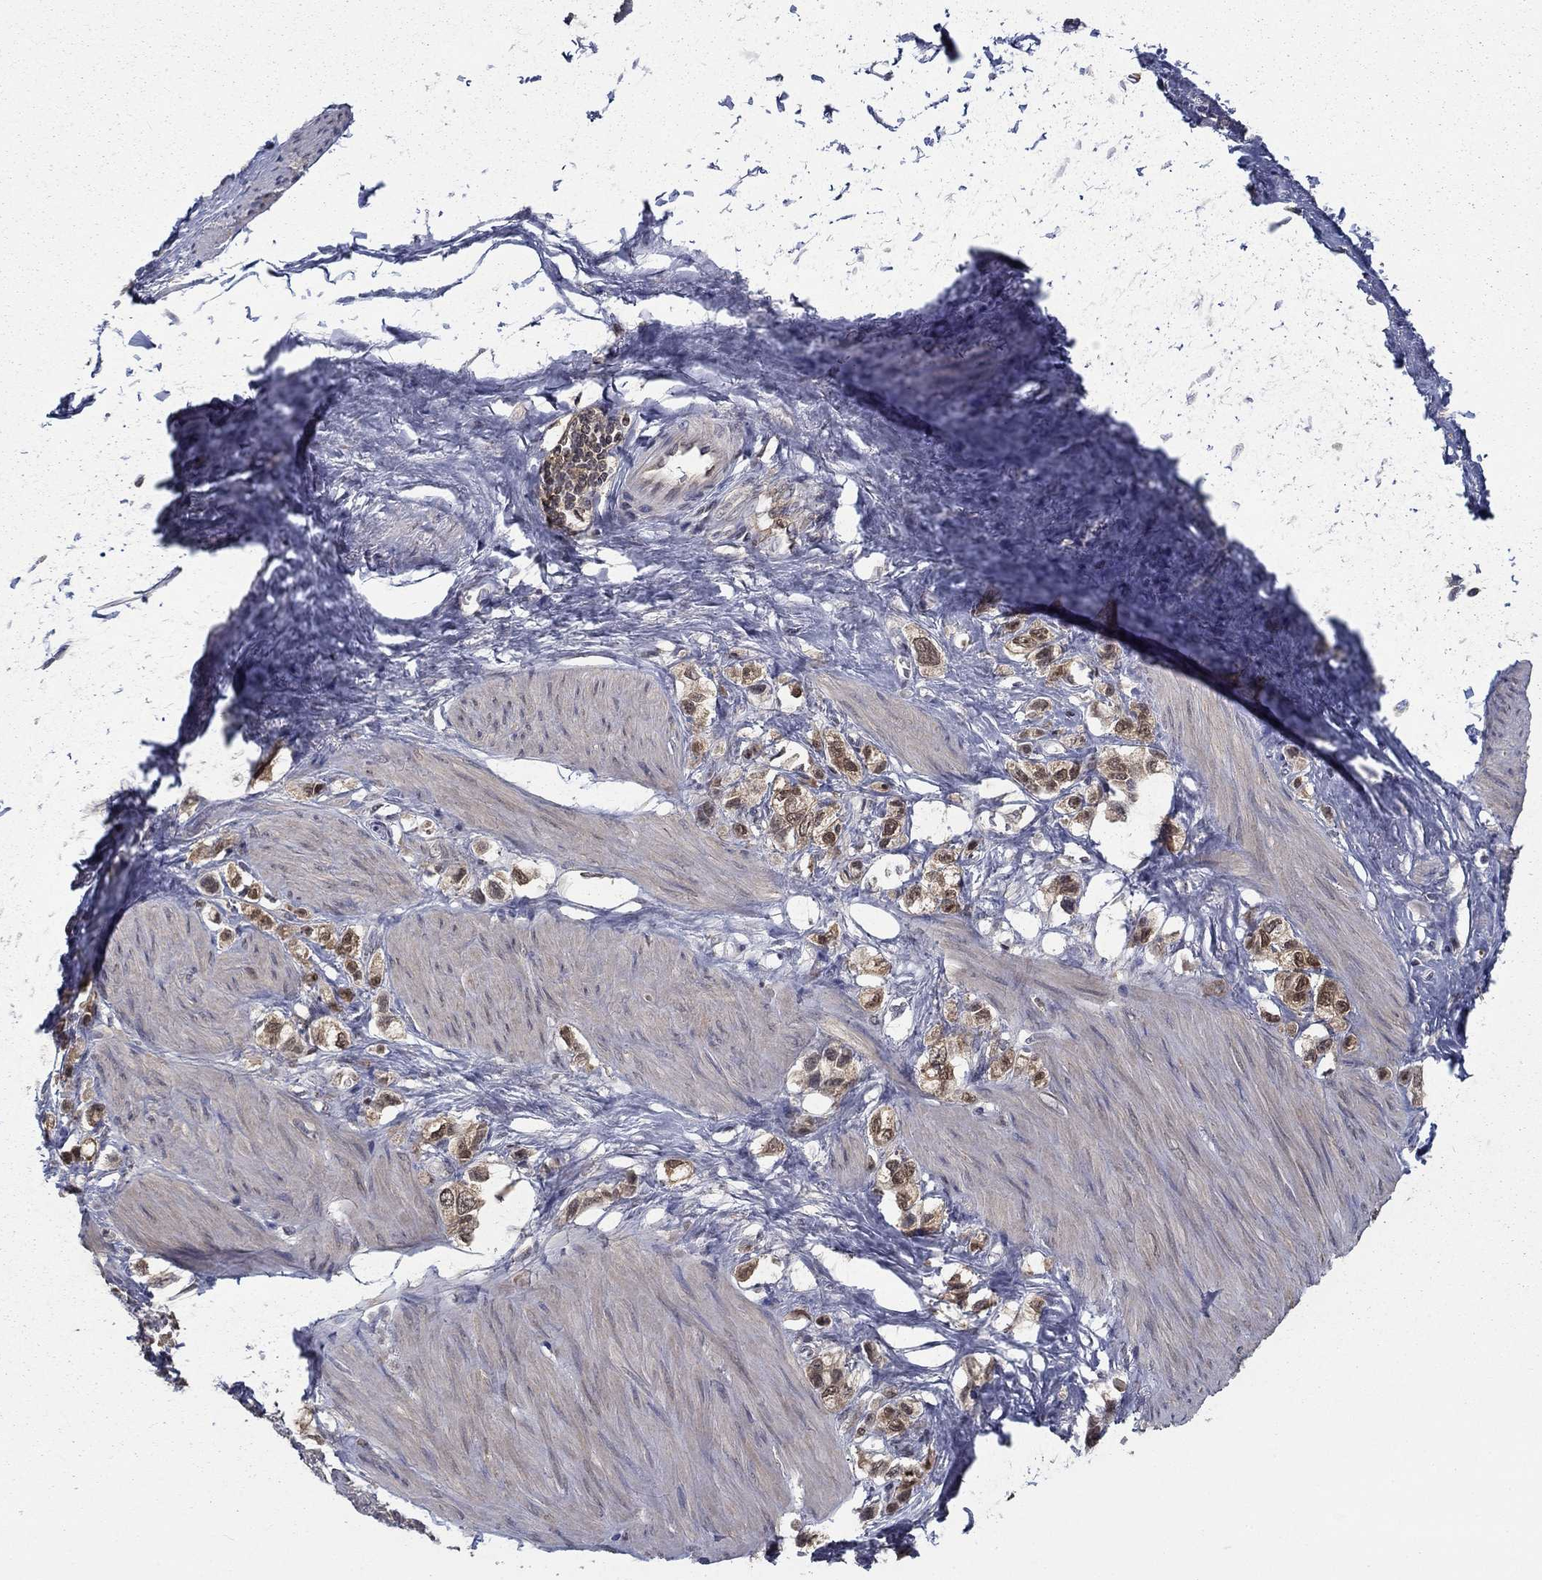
{"staining": {"intensity": "moderate", "quantity": "25%-75%", "location": "cytoplasmic/membranous,nuclear"}, "tissue": "stomach cancer", "cell_type": "Tumor cells", "image_type": "cancer", "snomed": [{"axis": "morphology", "description": "Normal tissue, NOS"}, {"axis": "morphology", "description": "Adenocarcinoma, NOS"}, {"axis": "morphology", "description": "Adenocarcinoma, High grade"}, {"axis": "topography", "description": "Stomach, upper"}, {"axis": "topography", "description": "Stomach"}], "caption": "Immunohistochemical staining of human stomach cancer (adenocarcinoma) reveals moderate cytoplasmic/membranous and nuclear protein positivity in approximately 25%-75% of tumor cells.", "gene": "NIT2", "patient": {"sex": "female", "age": 65}}